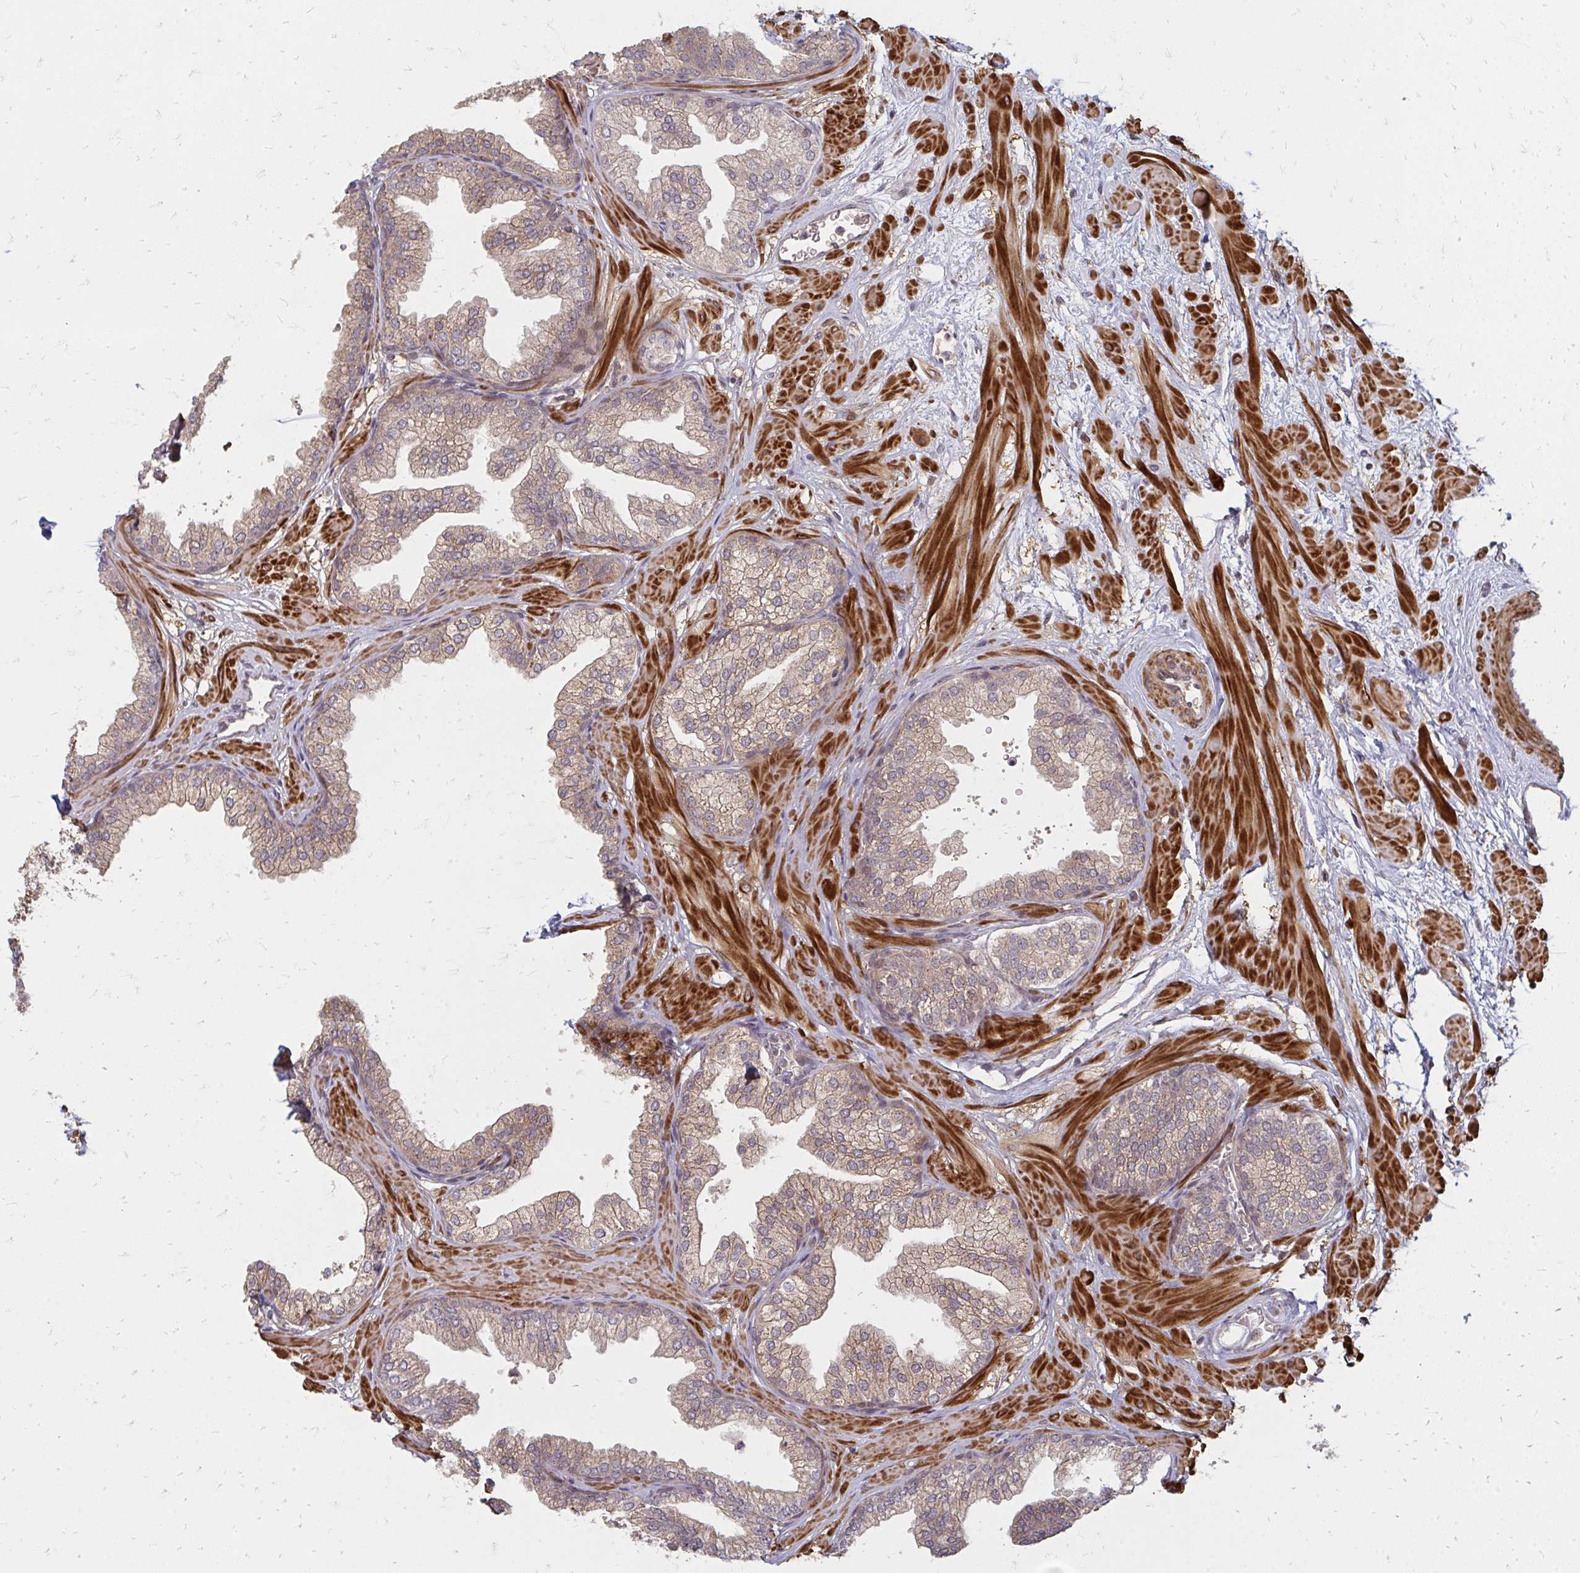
{"staining": {"intensity": "weak", "quantity": ">75%", "location": "cytoplasmic/membranous"}, "tissue": "prostate", "cell_type": "Glandular cells", "image_type": "normal", "snomed": [{"axis": "morphology", "description": "Normal tissue, NOS"}, {"axis": "topography", "description": "Prostate"}], "caption": "DAB (3,3'-diaminobenzidine) immunohistochemical staining of unremarkable prostate displays weak cytoplasmic/membranous protein expression in about >75% of glandular cells. The protein of interest is stained brown, and the nuclei are stained in blue (DAB (3,3'-diaminobenzidine) IHC with brightfield microscopy, high magnification).", "gene": "ZNF285", "patient": {"sex": "male", "age": 37}}